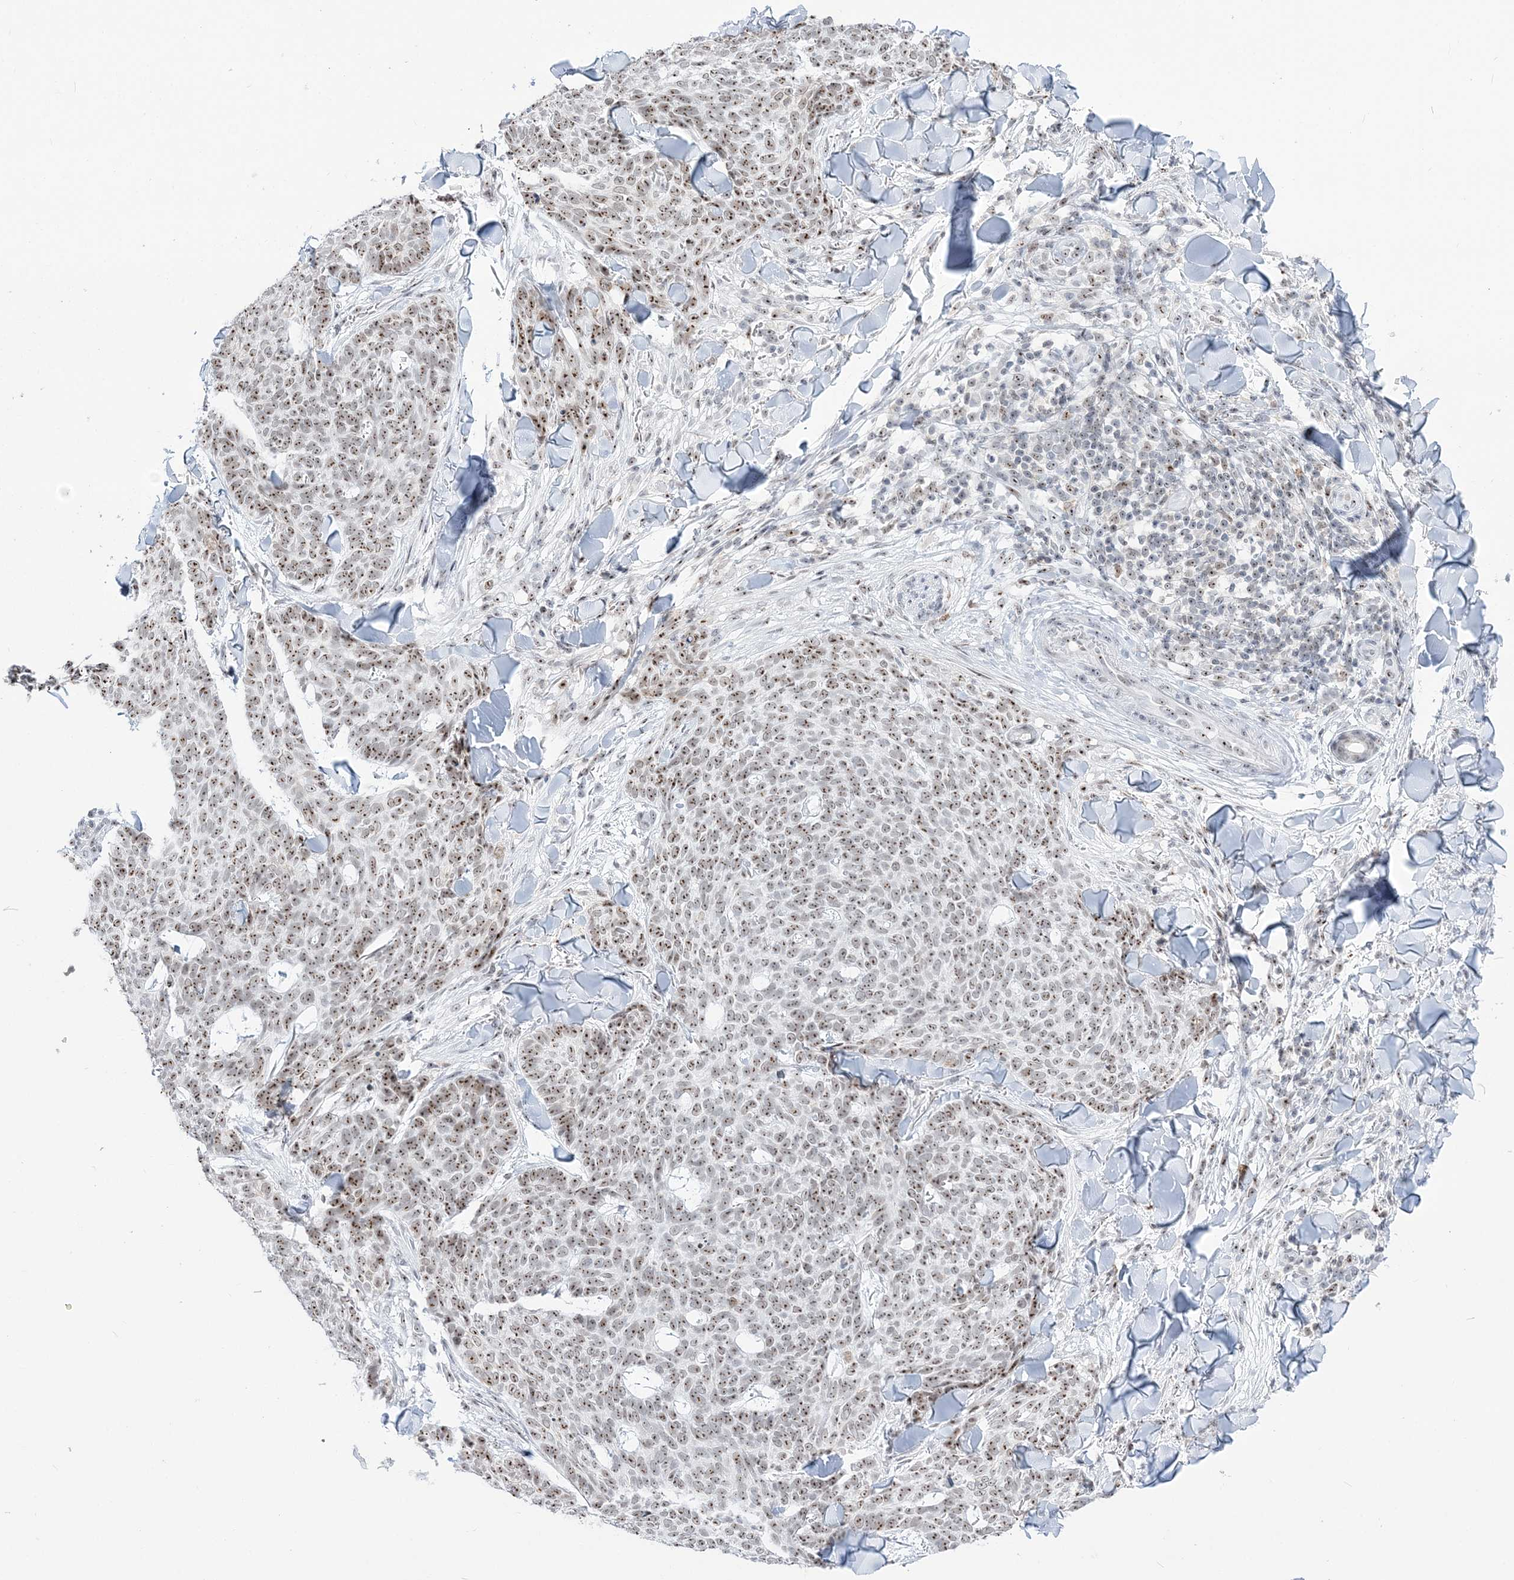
{"staining": {"intensity": "moderate", "quantity": ">75%", "location": "nuclear"}, "tissue": "skin cancer", "cell_type": "Tumor cells", "image_type": "cancer", "snomed": [{"axis": "morphology", "description": "Normal tissue, NOS"}, {"axis": "morphology", "description": "Basal cell carcinoma"}, {"axis": "topography", "description": "Skin"}], "caption": "An IHC histopathology image of neoplastic tissue is shown. Protein staining in brown labels moderate nuclear positivity in skin cancer (basal cell carcinoma) within tumor cells.", "gene": "DDX21", "patient": {"sex": "male", "age": 50}}